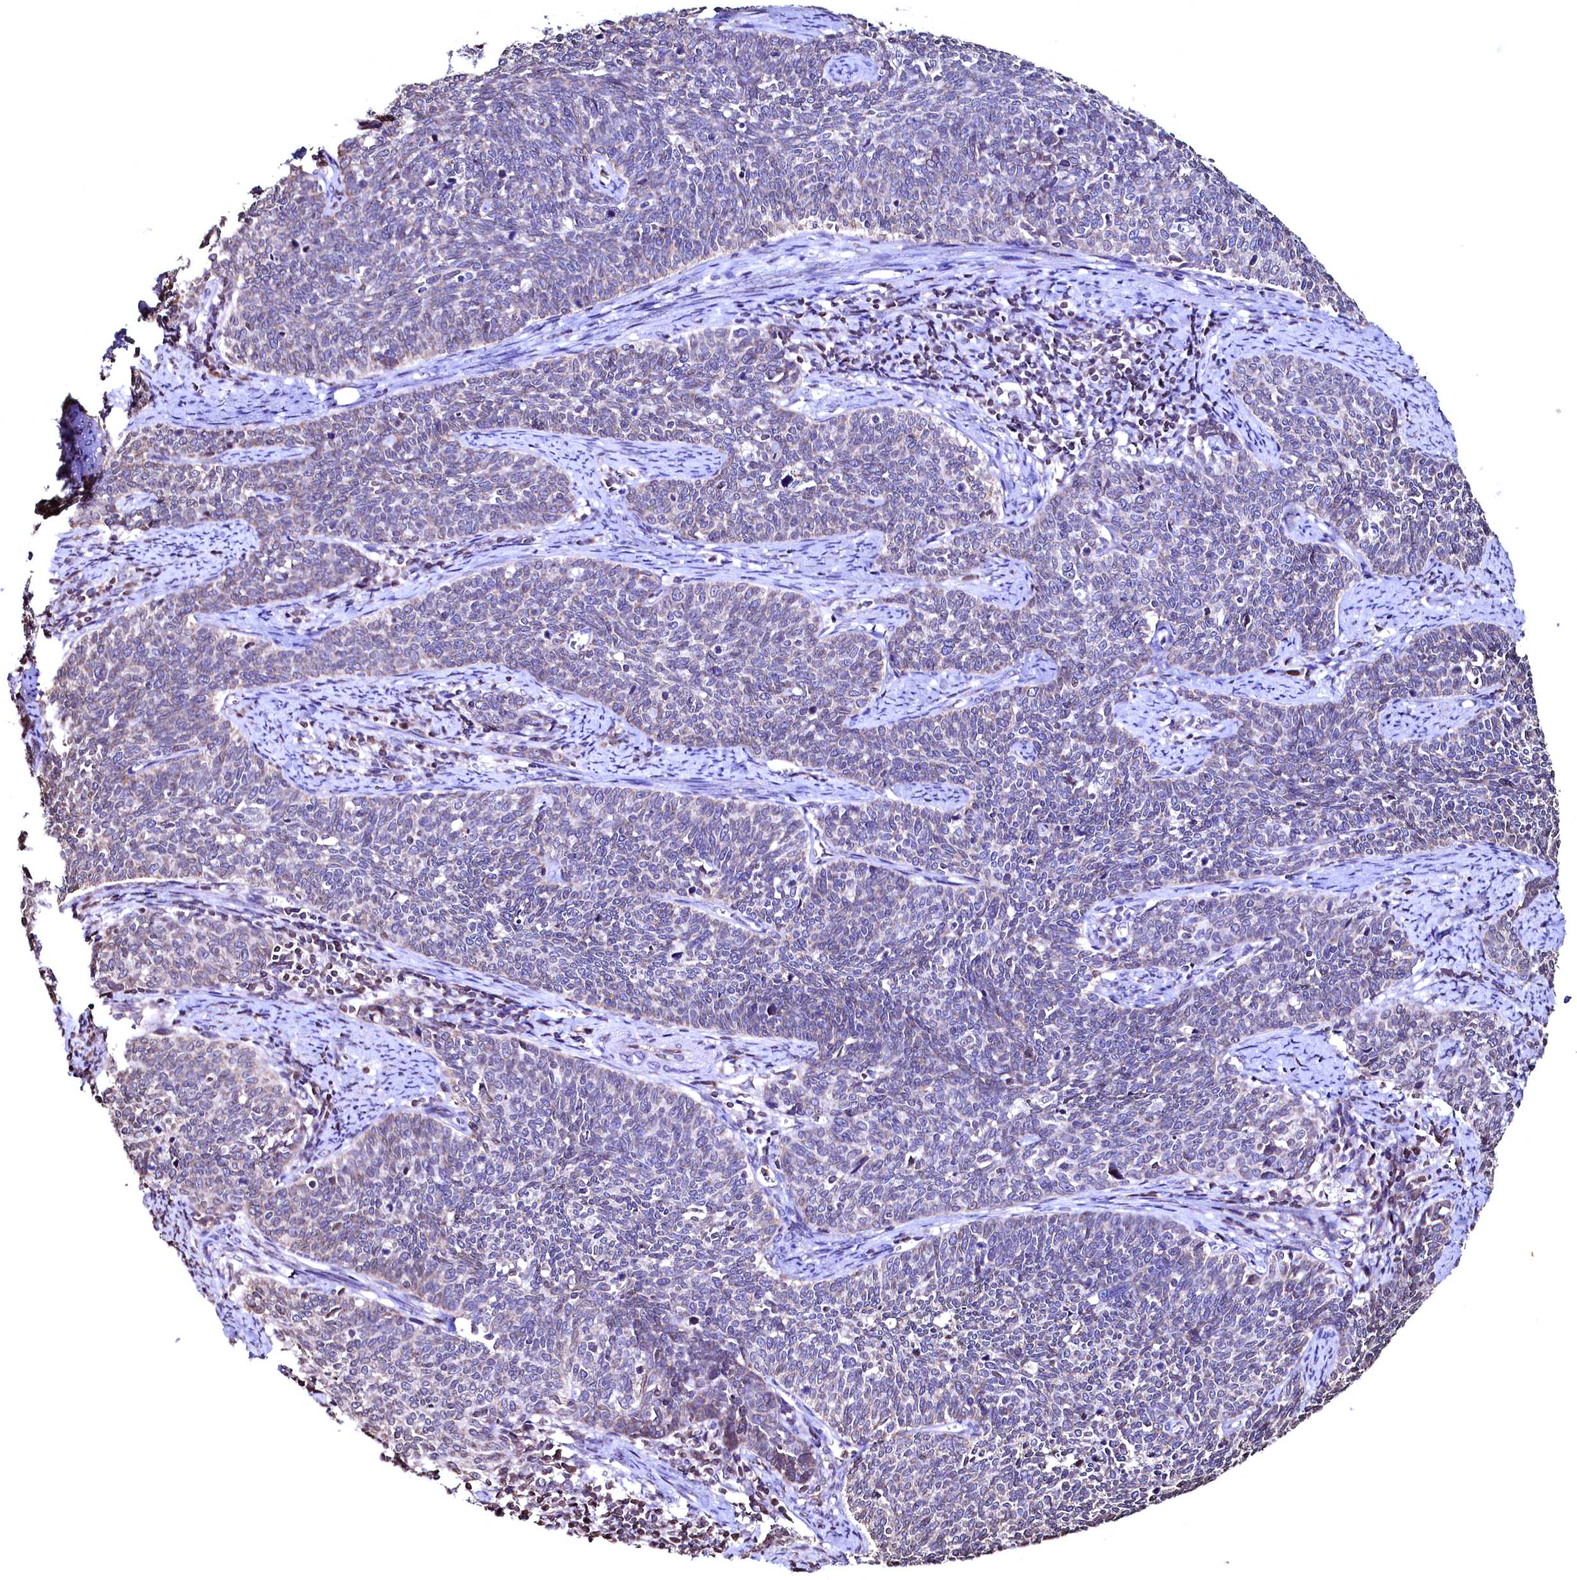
{"staining": {"intensity": "weak", "quantity": "<25%", "location": "cytoplasmic/membranous"}, "tissue": "cervical cancer", "cell_type": "Tumor cells", "image_type": "cancer", "snomed": [{"axis": "morphology", "description": "Squamous cell carcinoma, NOS"}, {"axis": "topography", "description": "Cervix"}], "caption": "Tumor cells are negative for brown protein staining in cervical cancer. The staining is performed using DAB brown chromogen with nuclei counter-stained in using hematoxylin.", "gene": "HAND1", "patient": {"sex": "female", "age": 39}}